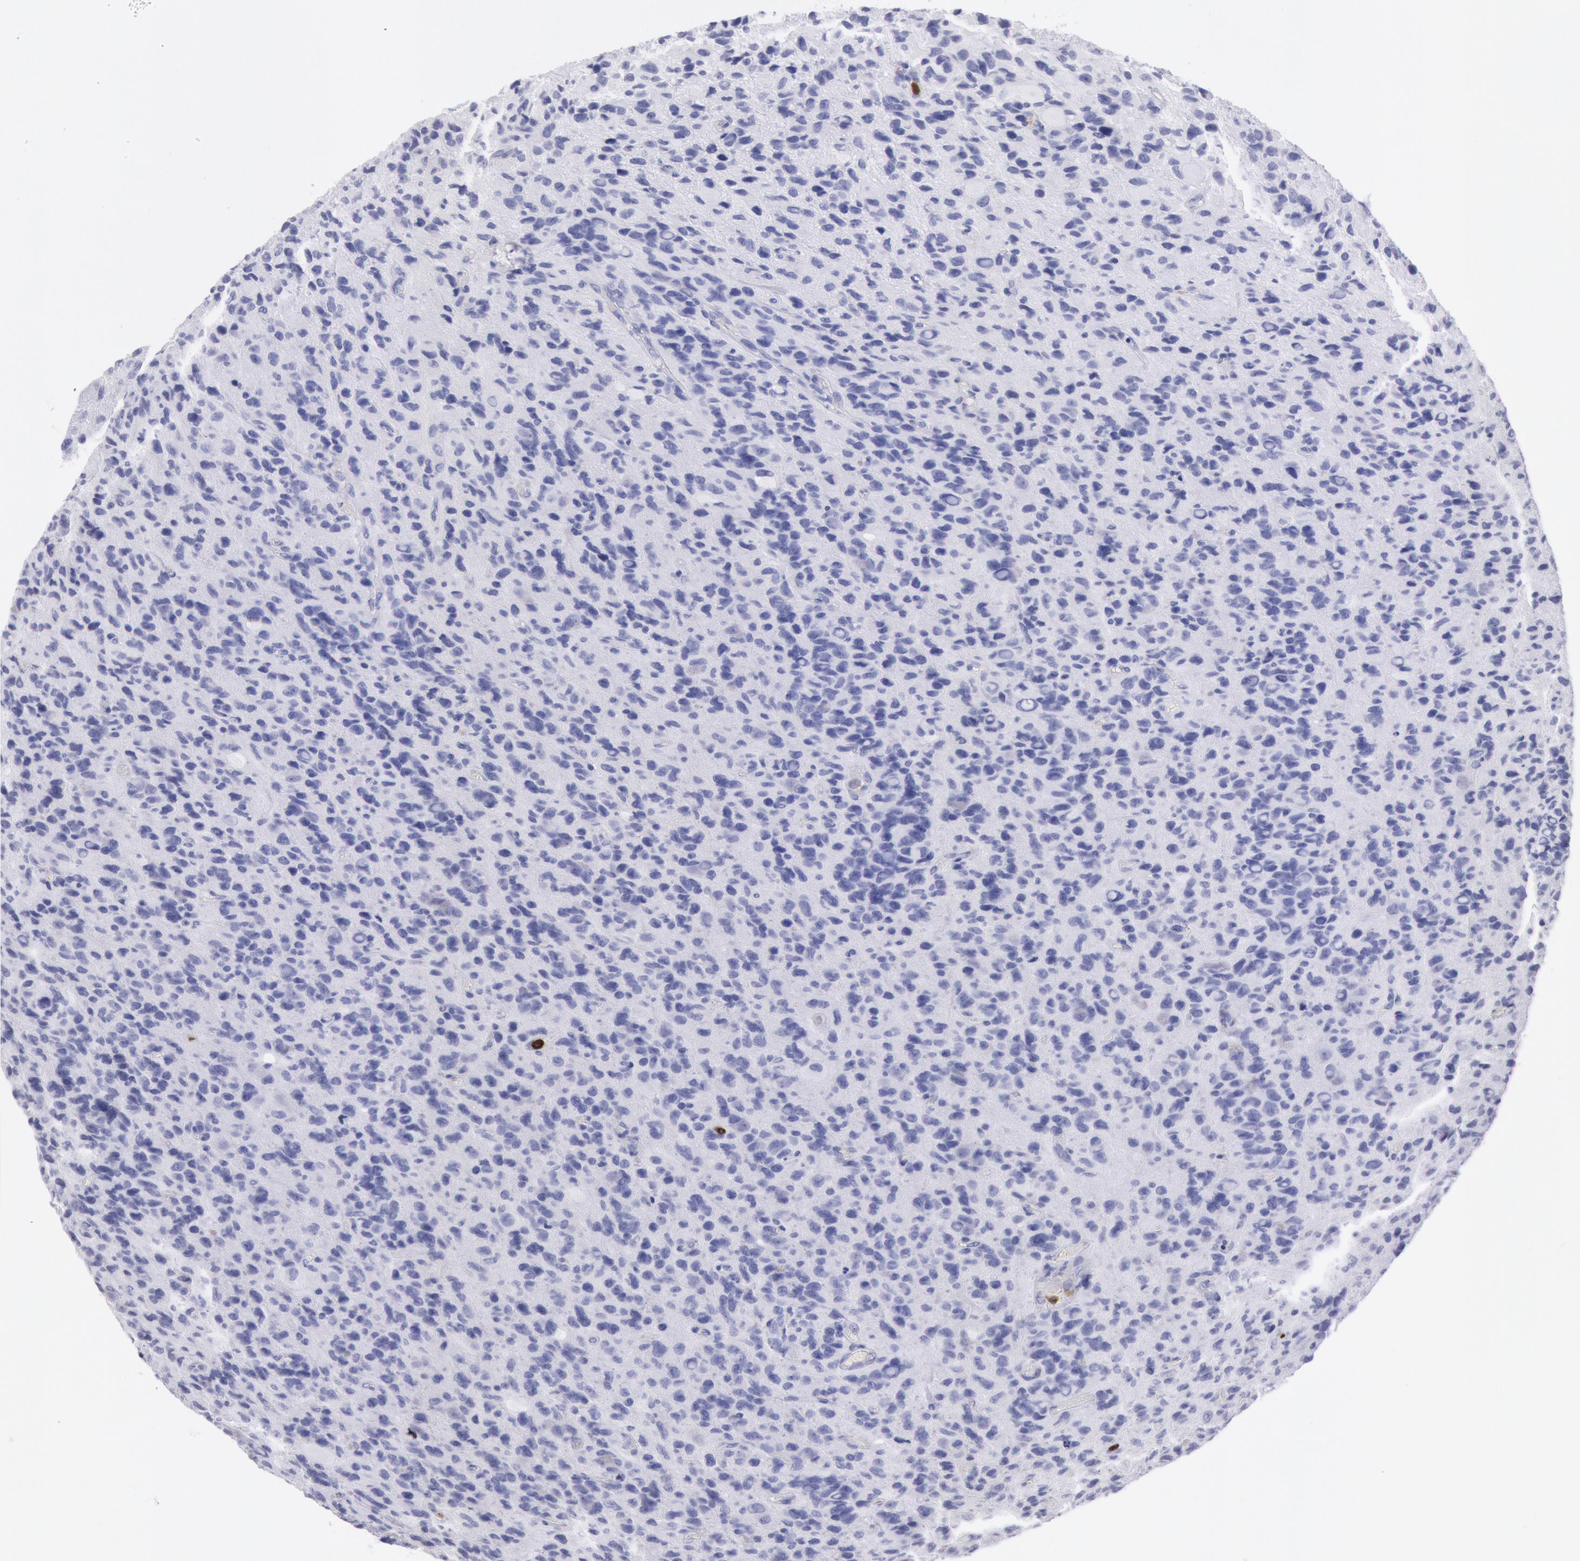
{"staining": {"intensity": "negative", "quantity": "none", "location": "none"}, "tissue": "glioma", "cell_type": "Tumor cells", "image_type": "cancer", "snomed": [{"axis": "morphology", "description": "Glioma, malignant, High grade"}, {"axis": "topography", "description": "Brain"}], "caption": "A micrograph of human glioma is negative for staining in tumor cells.", "gene": "FCN1", "patient": {"sex": "male", "age": 77}}